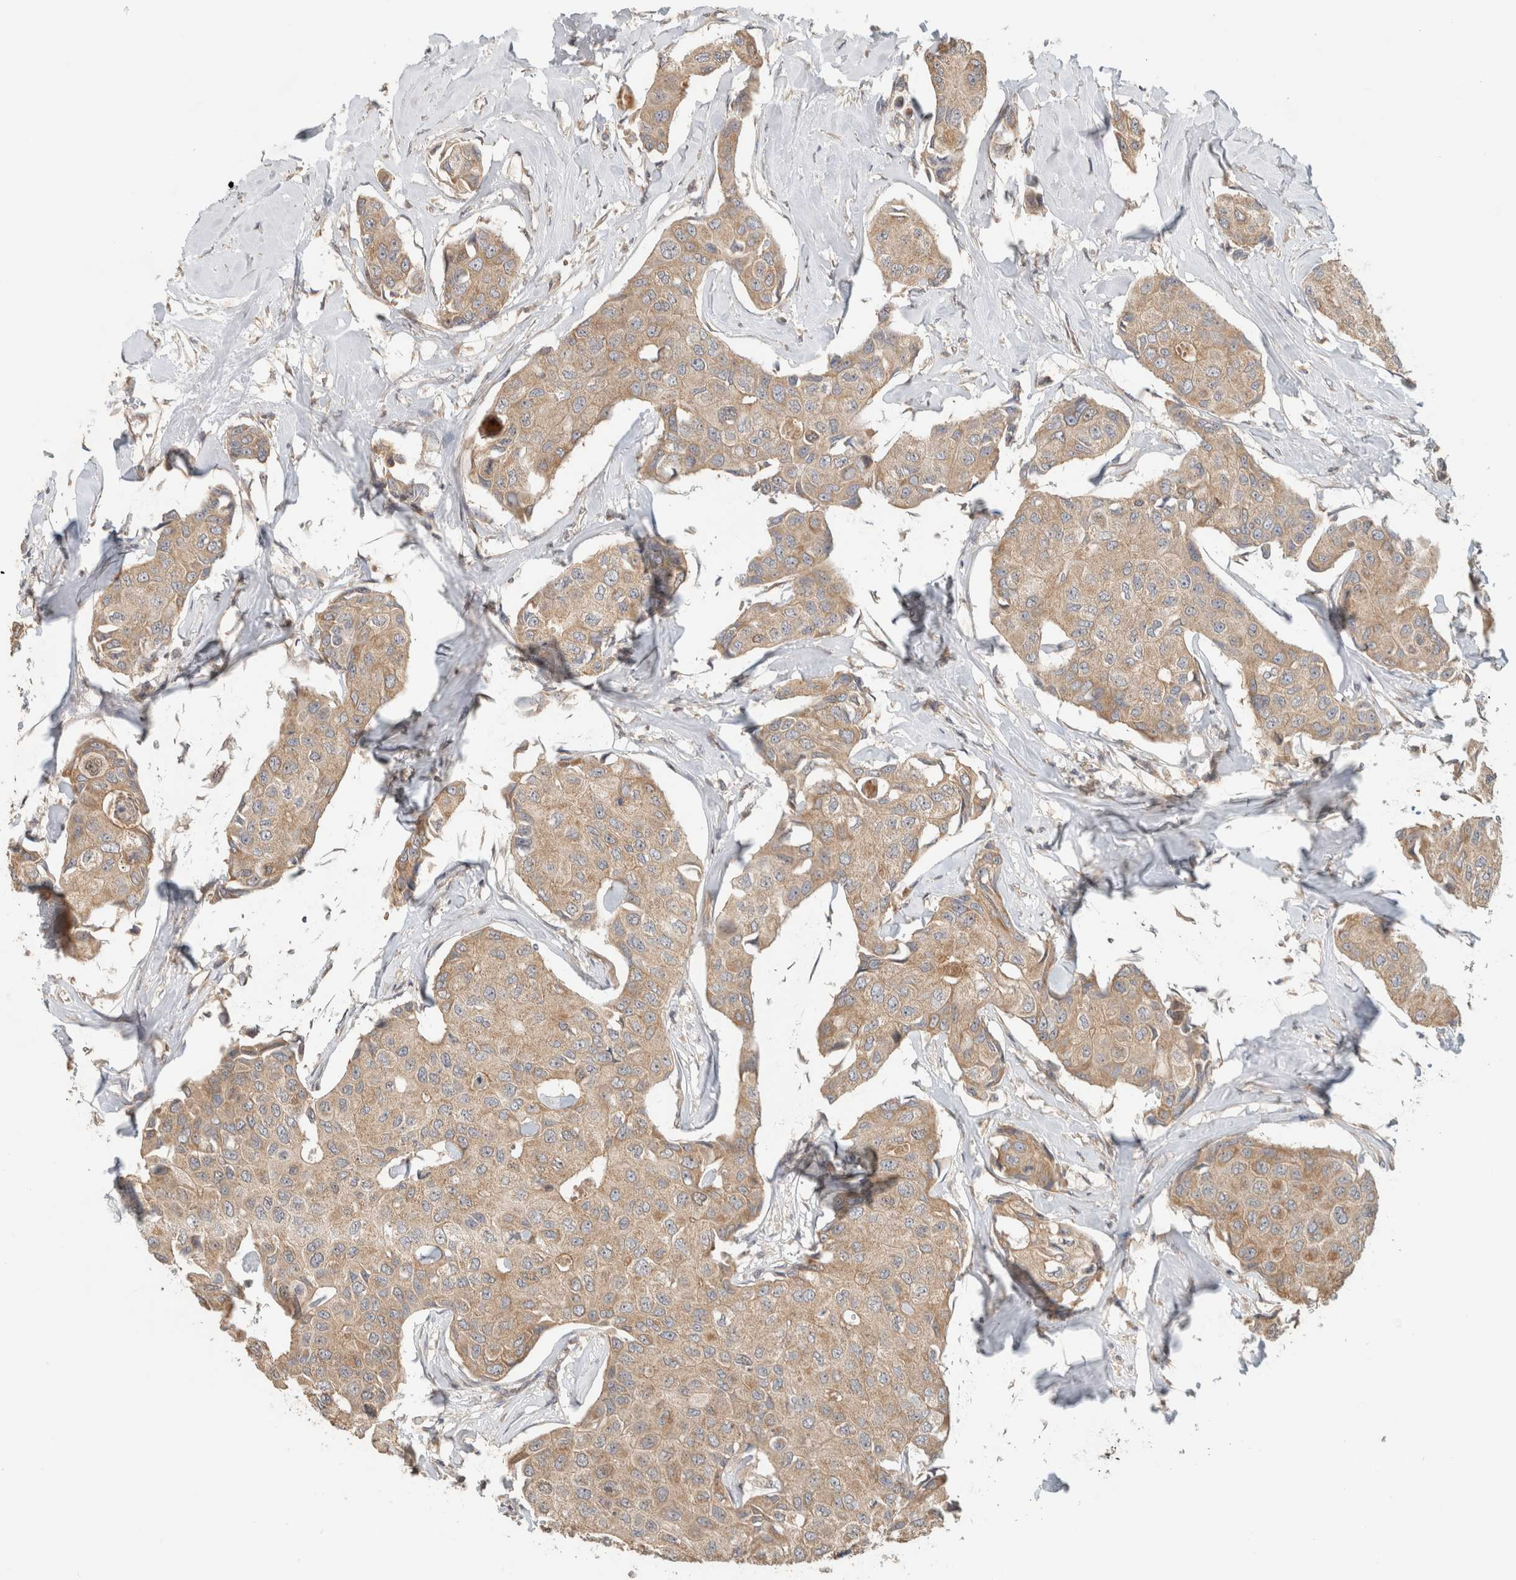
{"staining": {"intensity": "weak", "quantity": ">75%", "location": "cytoplasmic/membranous"}, "tissue": "breast cancer", "cell_type": "Tumor cells", "image_type": "cancer", "snomed": [{"axis": "morphology", "description": "Duct carcinoma"}, {"axis": "topography", "description": "Breast"}], "caption": "An IHC image of neoplastic tissue is shown. Protein staining in brown labels weak cytoplasmic/membranous positivity in breast intraductal carcinoma within tumor cells. (DAB (3,3'-diaminobenzidine) = brown stain, brightfield microscopy at high magnification).", "gene": "PUM1", "patient": {"sex": "female", "age": 80}}